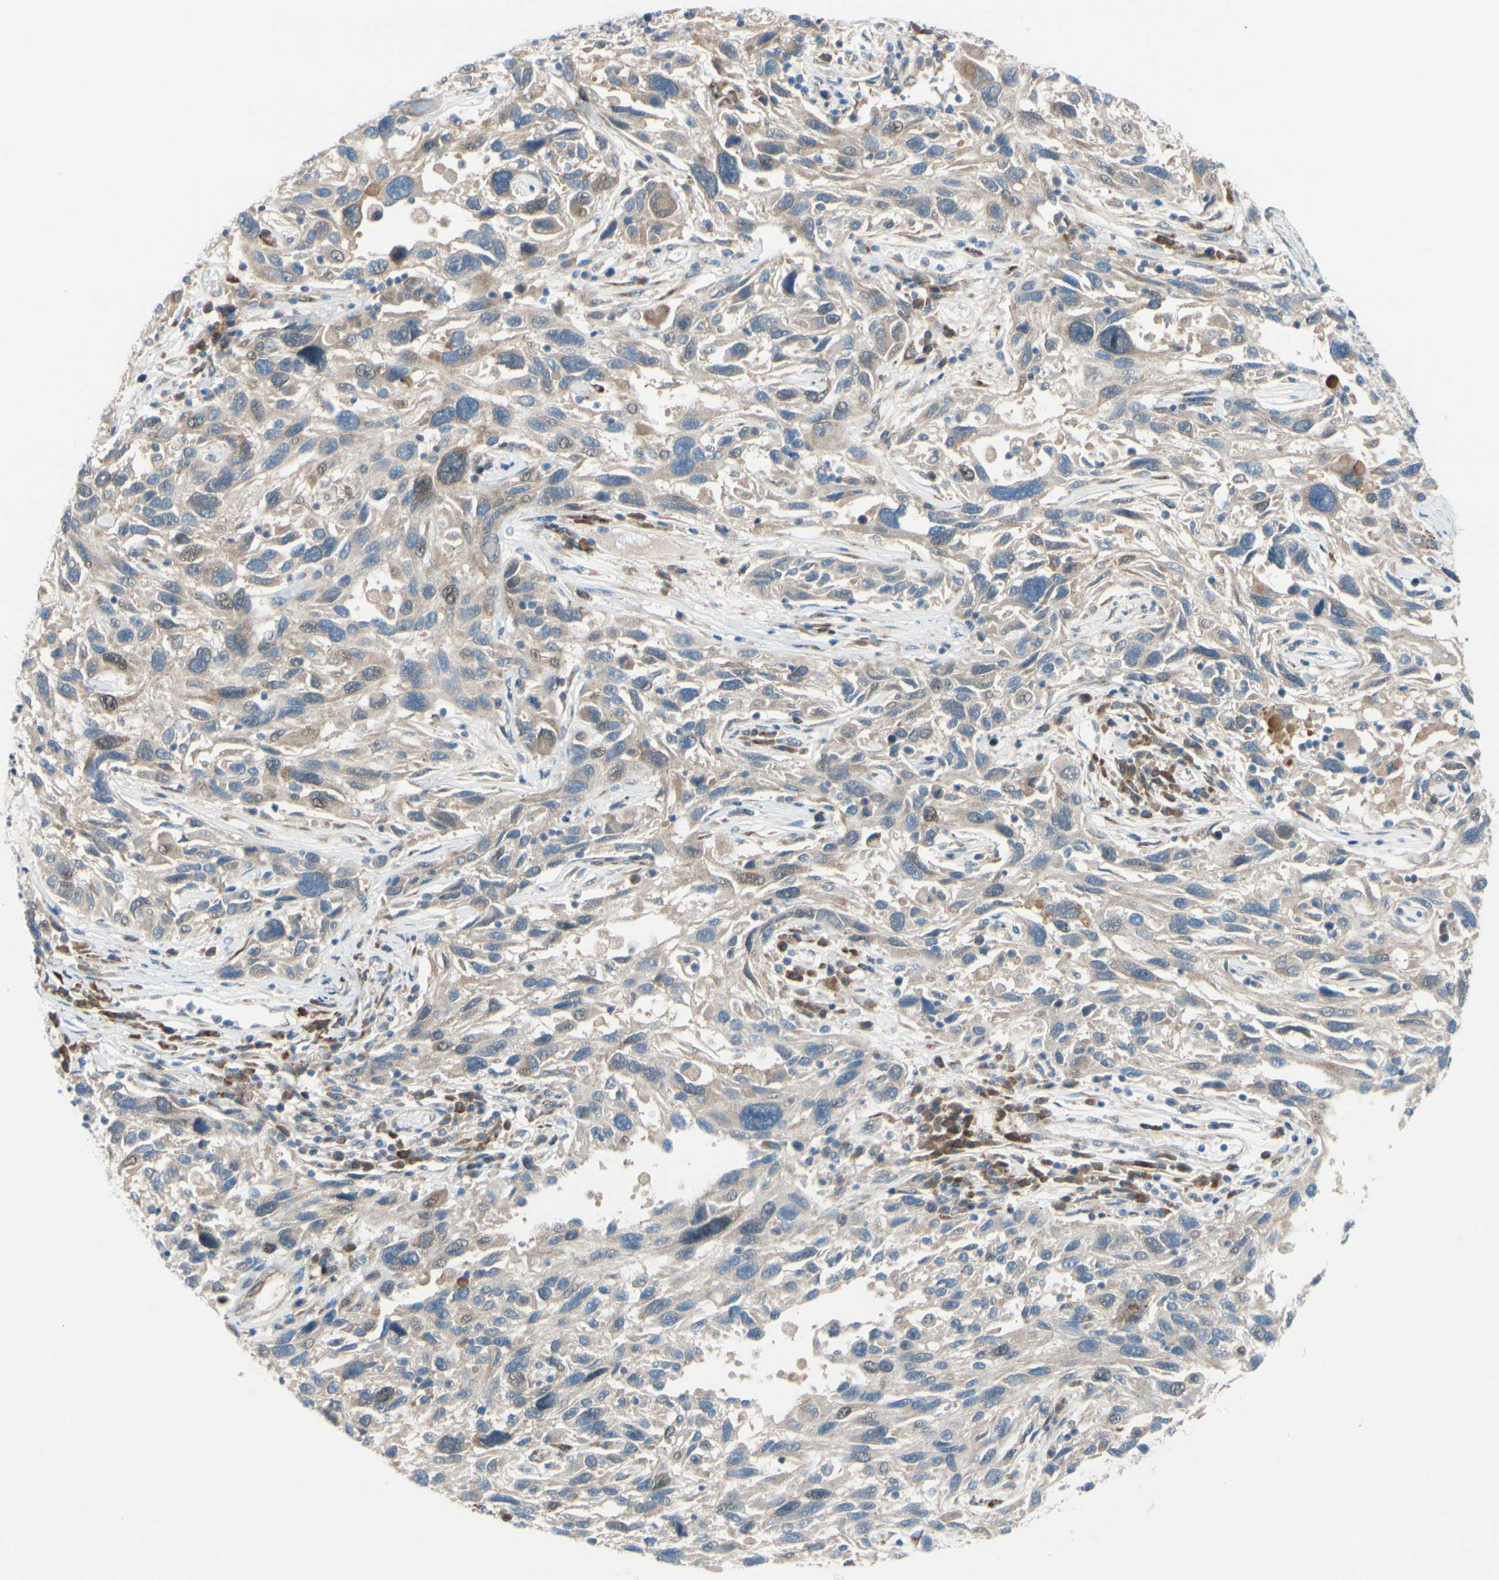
{"staining": {"intensity": "weak", "quantity": "<25%", "location": "cytoplasmic/membranous"}, "tissue": "melanoma", "cell_type": "Tumor cells", "image_type": "cancer", "snomed": [{"axis": "morphology", "description": "Malignant melanoma, NOS"}, {"axis": "topography", "description": "Skin"}], "caption": "Histopathology image shows no significant protein staining in tumor cells of melanoma. (Brightfield microscopy of DAB (3,3'-diaminobenzidine) IHC at high magnification).", "gene": "PTTG1", "patient": {"sex": "male", "age": 53}}